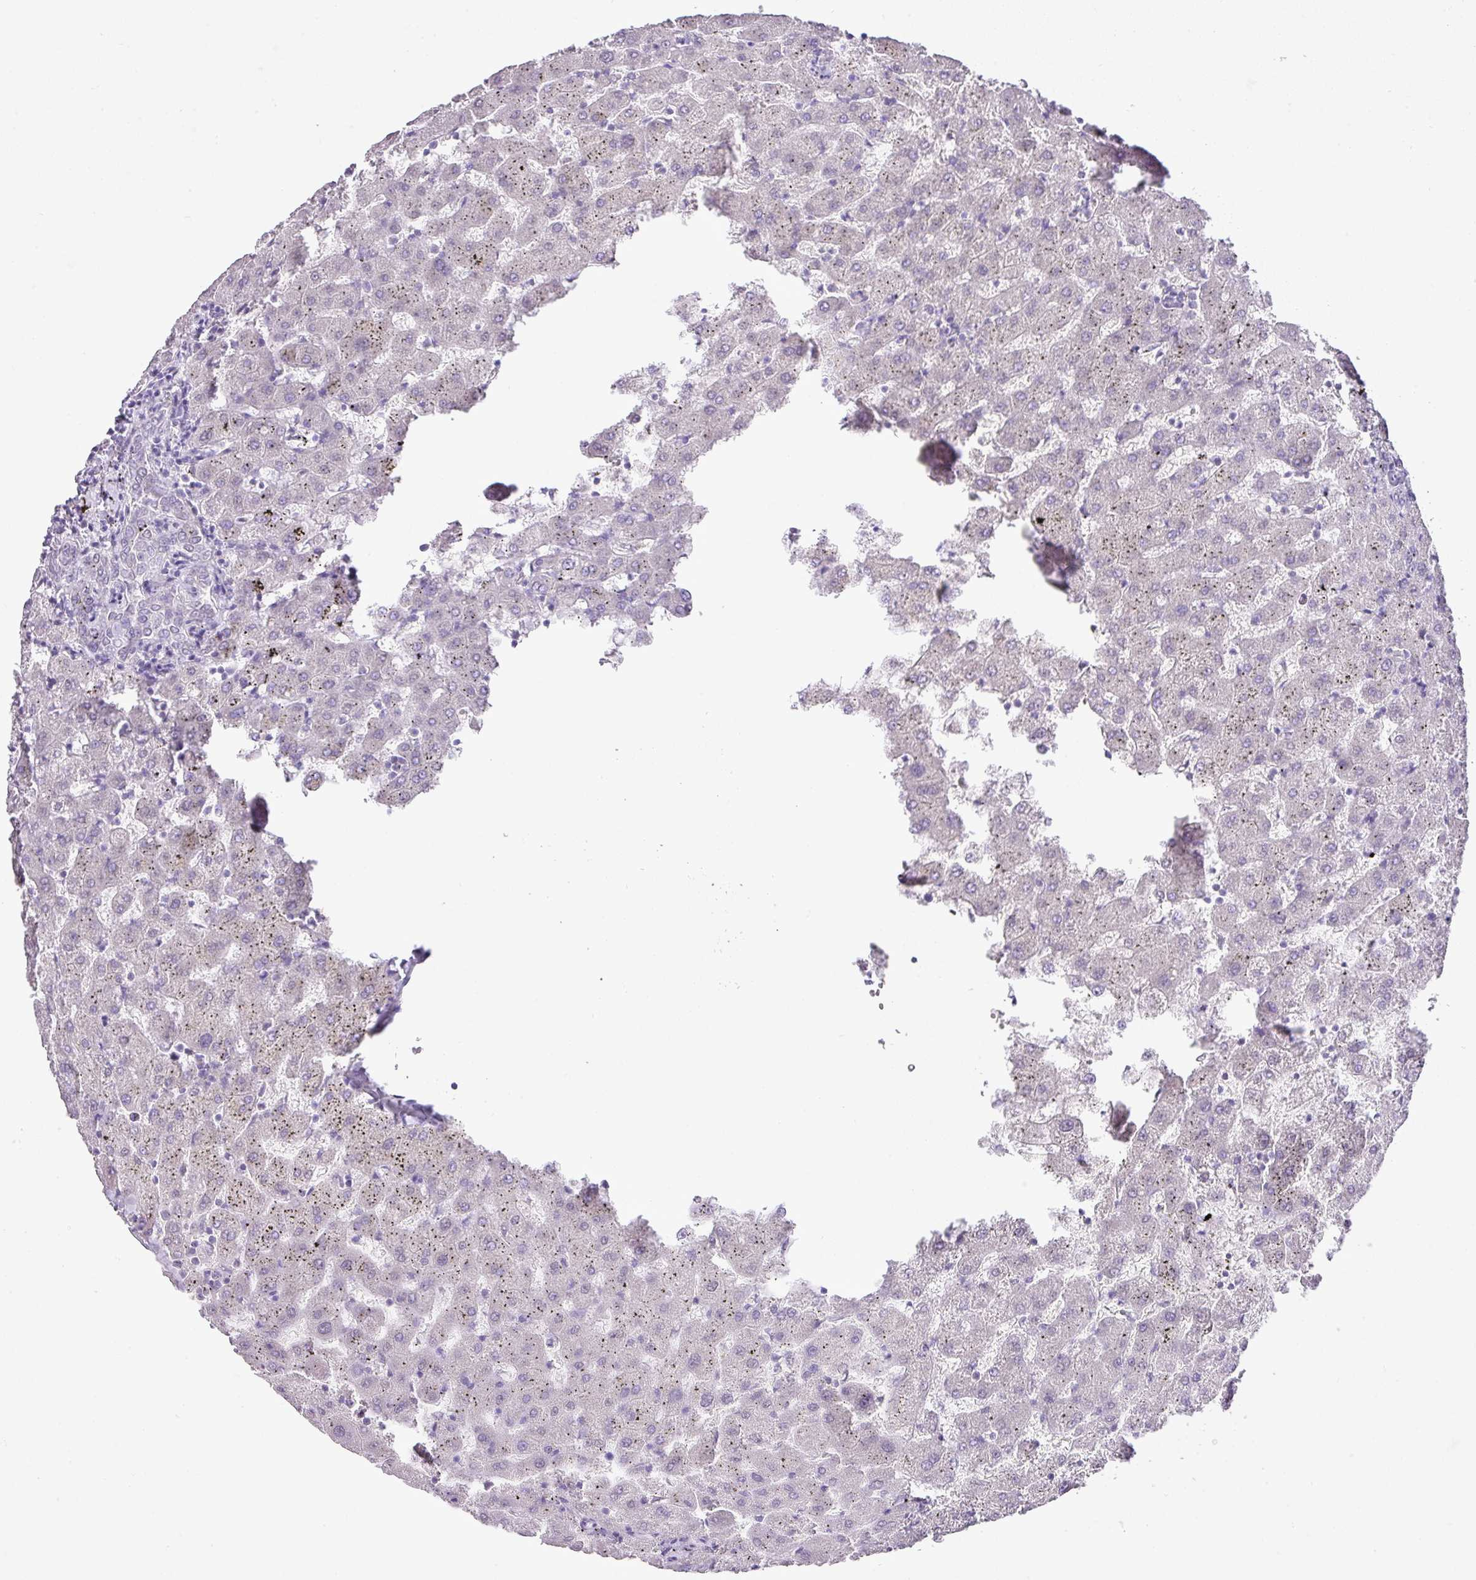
{"staining": {"intensity": "negative", "quantity": "none", "location": "none"}, "tissue": "liver", "cell_type": "Cholangiocytes", "image_type": "normal", "snomed": [{"axis": "morphology", "description": "Normal tissue, NOS"}, {"axis": "topography", "description": "Liver"}], "caption": "This is a micrograph of IHC staining of normal liver, which shows no expression in cholangiocytes. The staining was performed using DAB to visualize the protein expression in brown, while the nuclei were stained in blue with hematoxylin (Magnification: 20x).", "gene": "DIP2A", "patient": {"sex": "female", "age": 63}}